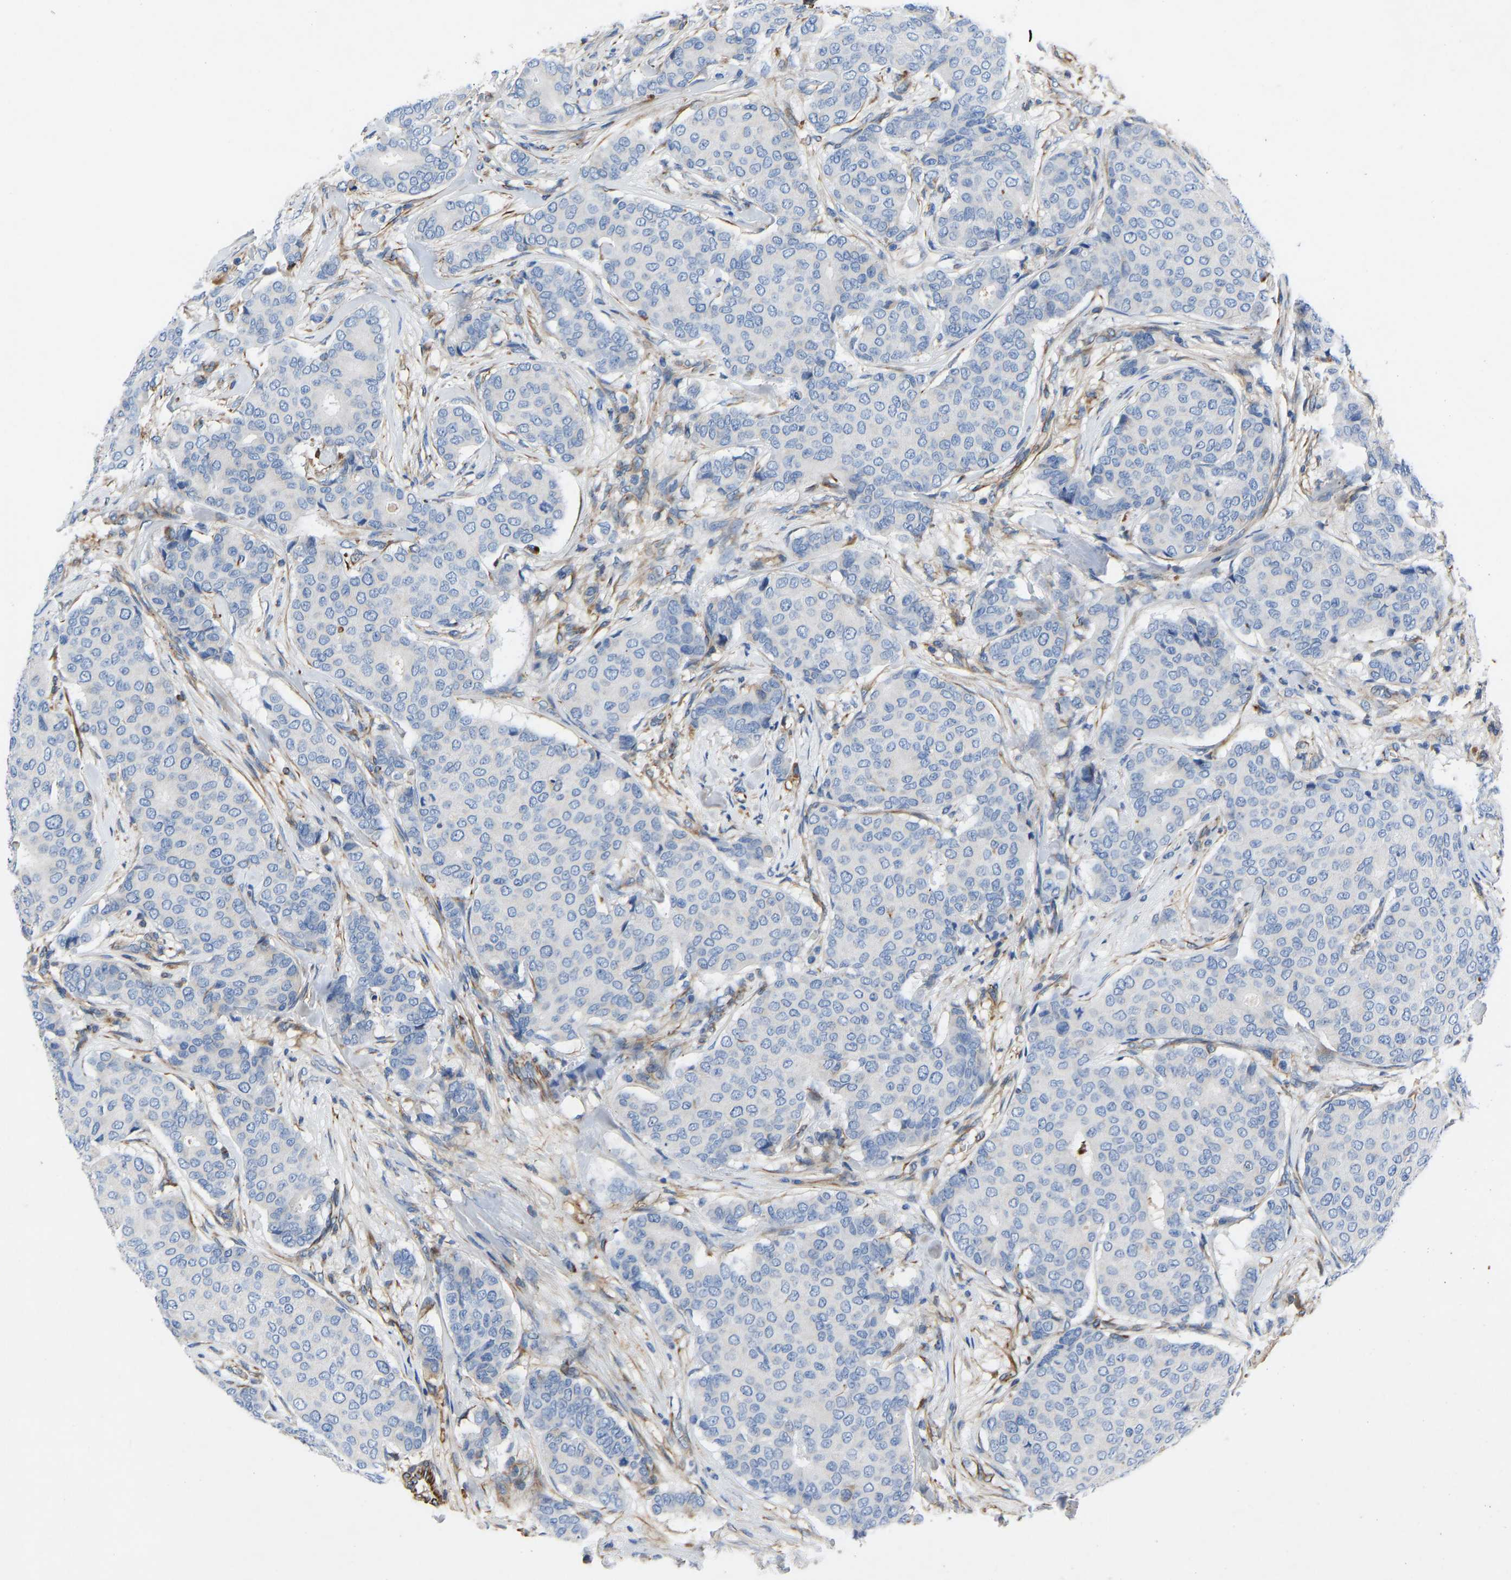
{"staining": {"intensity": "negative", "quantity": "none", "location": "none"}, "tissue": "breast cancer", "cell_type": "Tumor cells", "image_type": "cancer", "snomed": [{"axis": "morphology", "description": "Duct carcinoma"}, {"axis": "topography", "description": "Breast"}], "caption": "Tumor cells show no significant protein staining in breast intraductal carcinoma. Nuclei are stained in blue.", "gene": "HSPG2", "patient": {"sex": "female", "age": 75}}